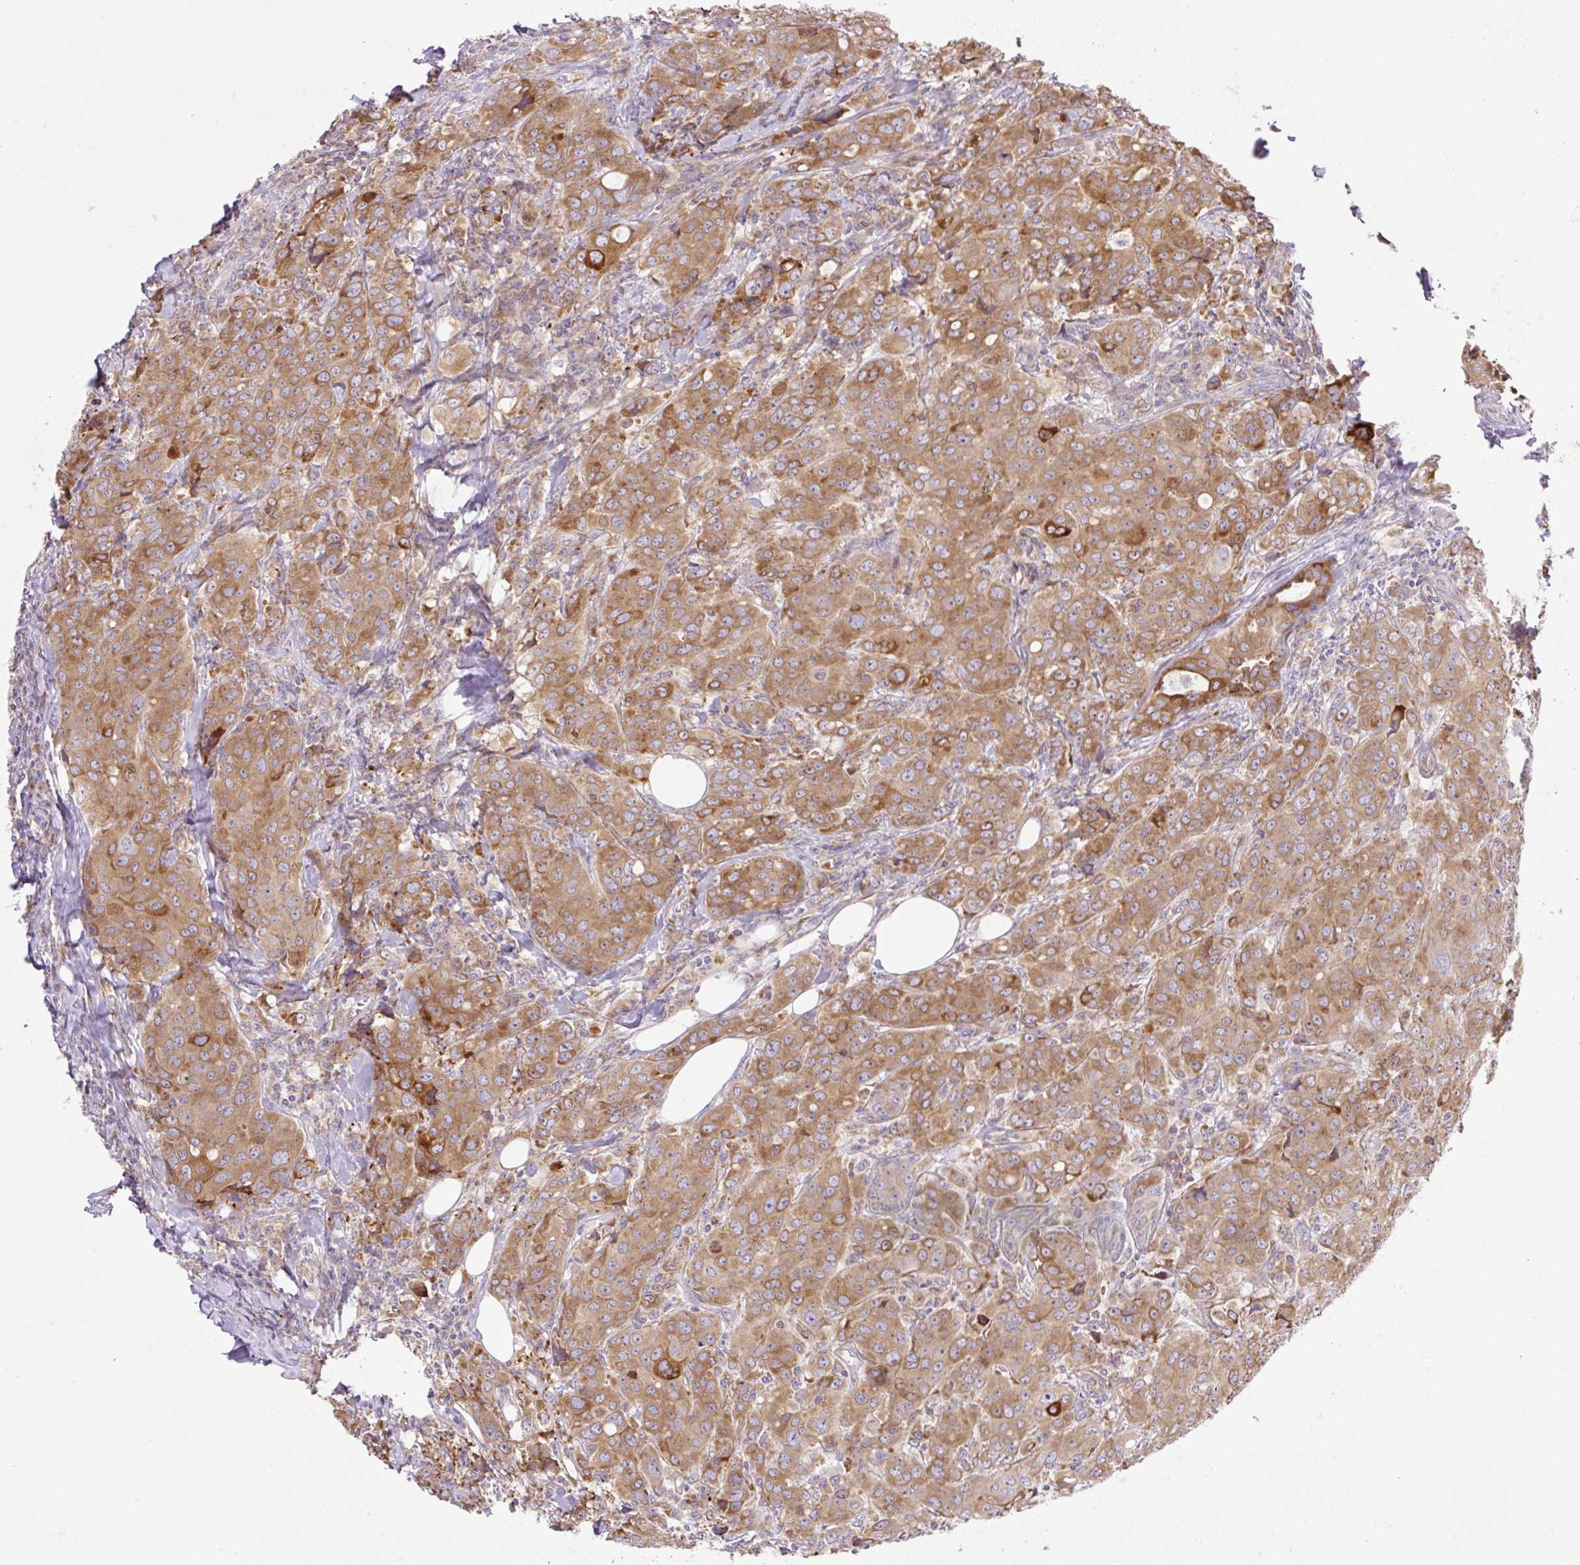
{"staining": {"intensity": "moderate", "quantity": ">75%", "location": "cytoplasmic/membranous"}, "tissue": "breast cancer", "cell_type": "Tumor cells", "image_type": "cancer", "snomed": [{"axis": "morphology", "description": "Duct carcinoma"}, {"axis": "topography", "description": "Breast"}], "caption": "Immunohistochemical staining of infiltrating ductal carcinoma (breast) shows moderate cytoplasmic/membranous protein positivity in about >75% of tumor cells.", "gene": "POFUT1", "patient": {"sex": "female", "age": 43}}